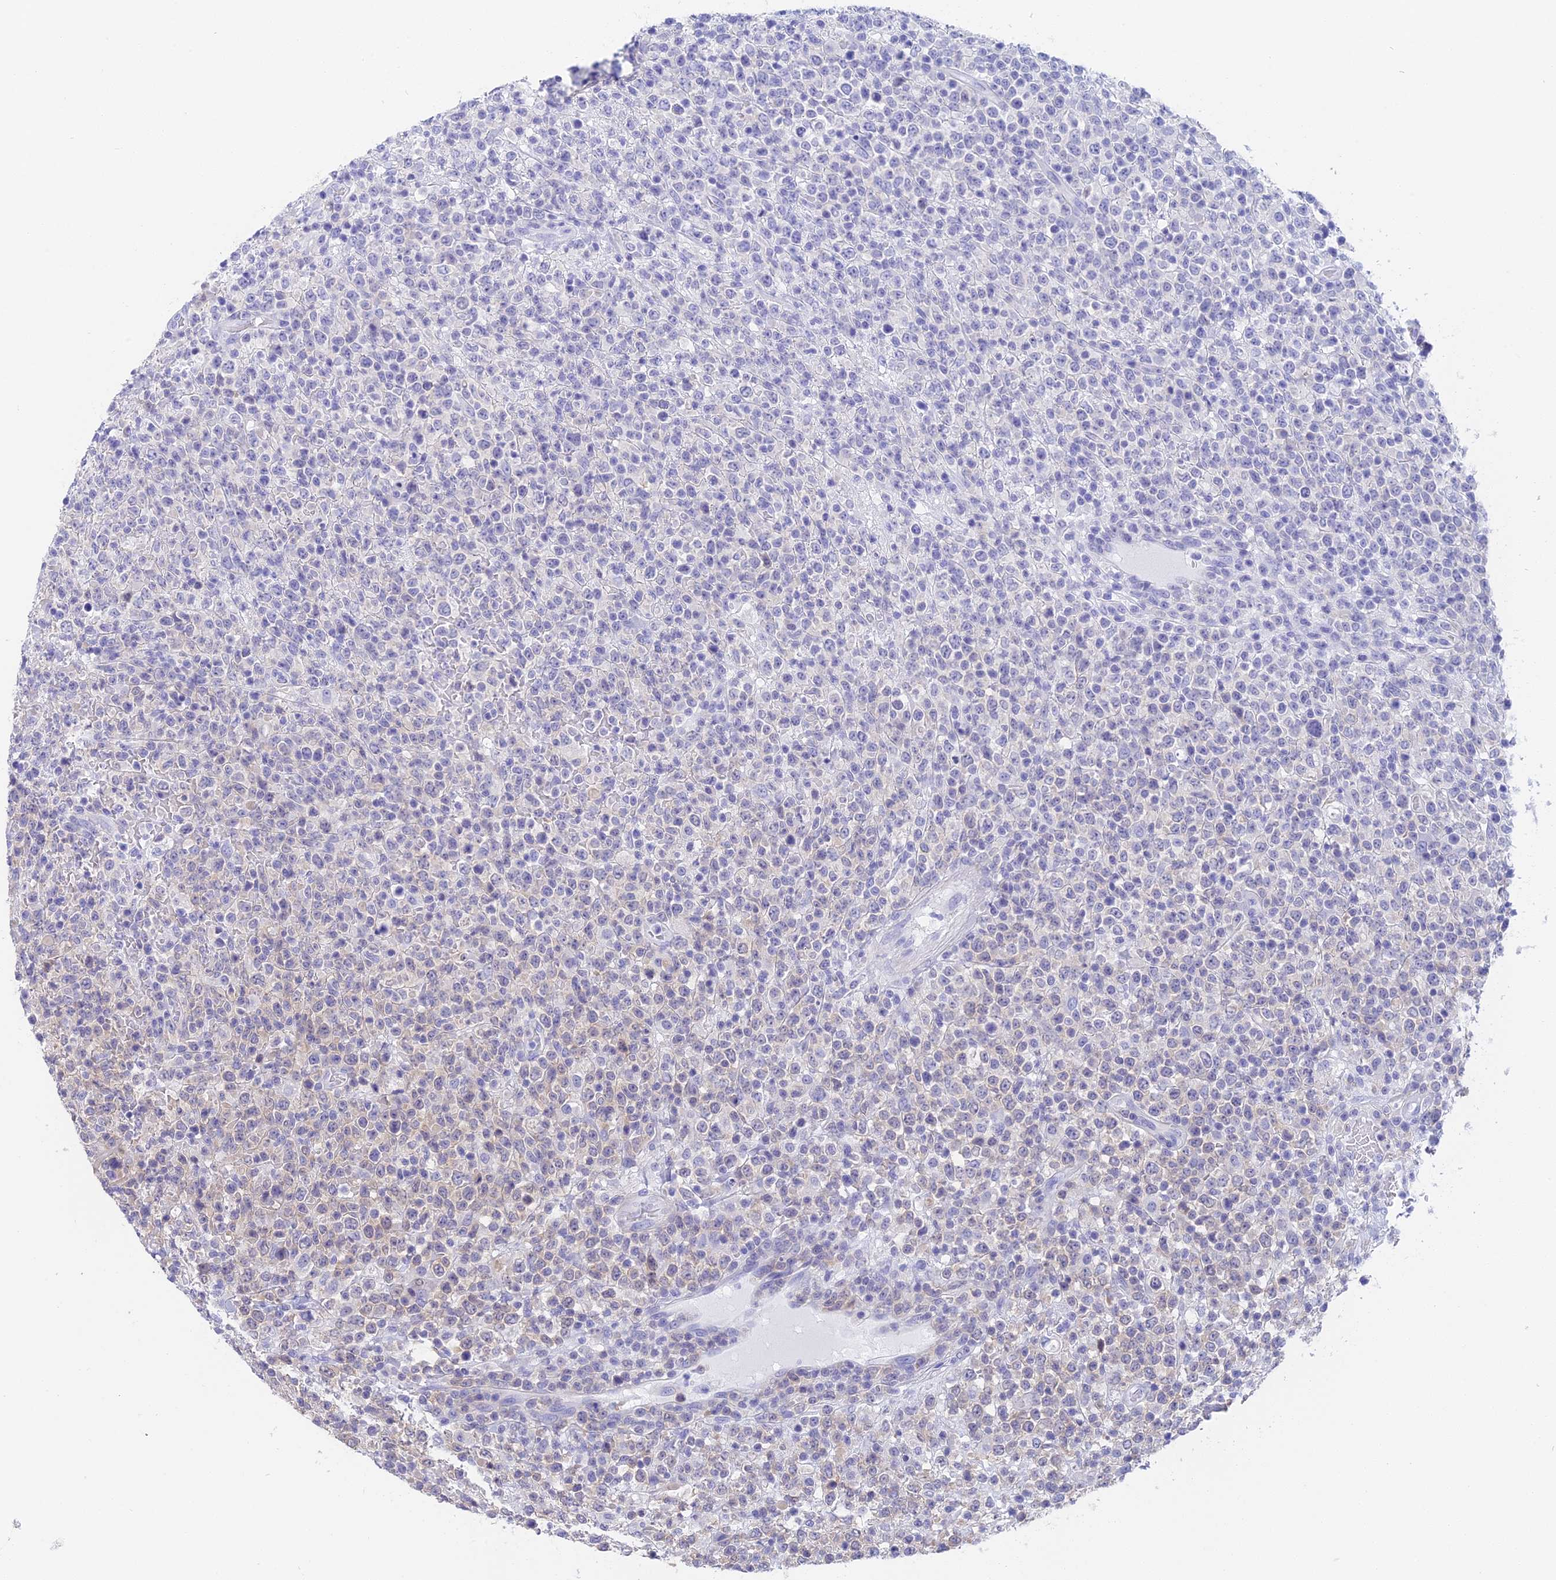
{"staining": {"intensity": "negative", "quantity": "none", "location": "none"}, "tissue": "lymphoma", "cell_type": "Tumor cells", "image_type": "cancer", "snomed": [{"axis": "morphology", "description": "Malignant lymphoma, non-Hodgkin's type, High grade"}, {"axis": "topography", "description": "Colon"}], "caption": "The photomicrograph displays no significant expression in tumor cells of malignant lymphoma, non-Hodgkin's type (high-grade).", "gene": "STUB1", "patient": {"sex": "female", "age": 53}}